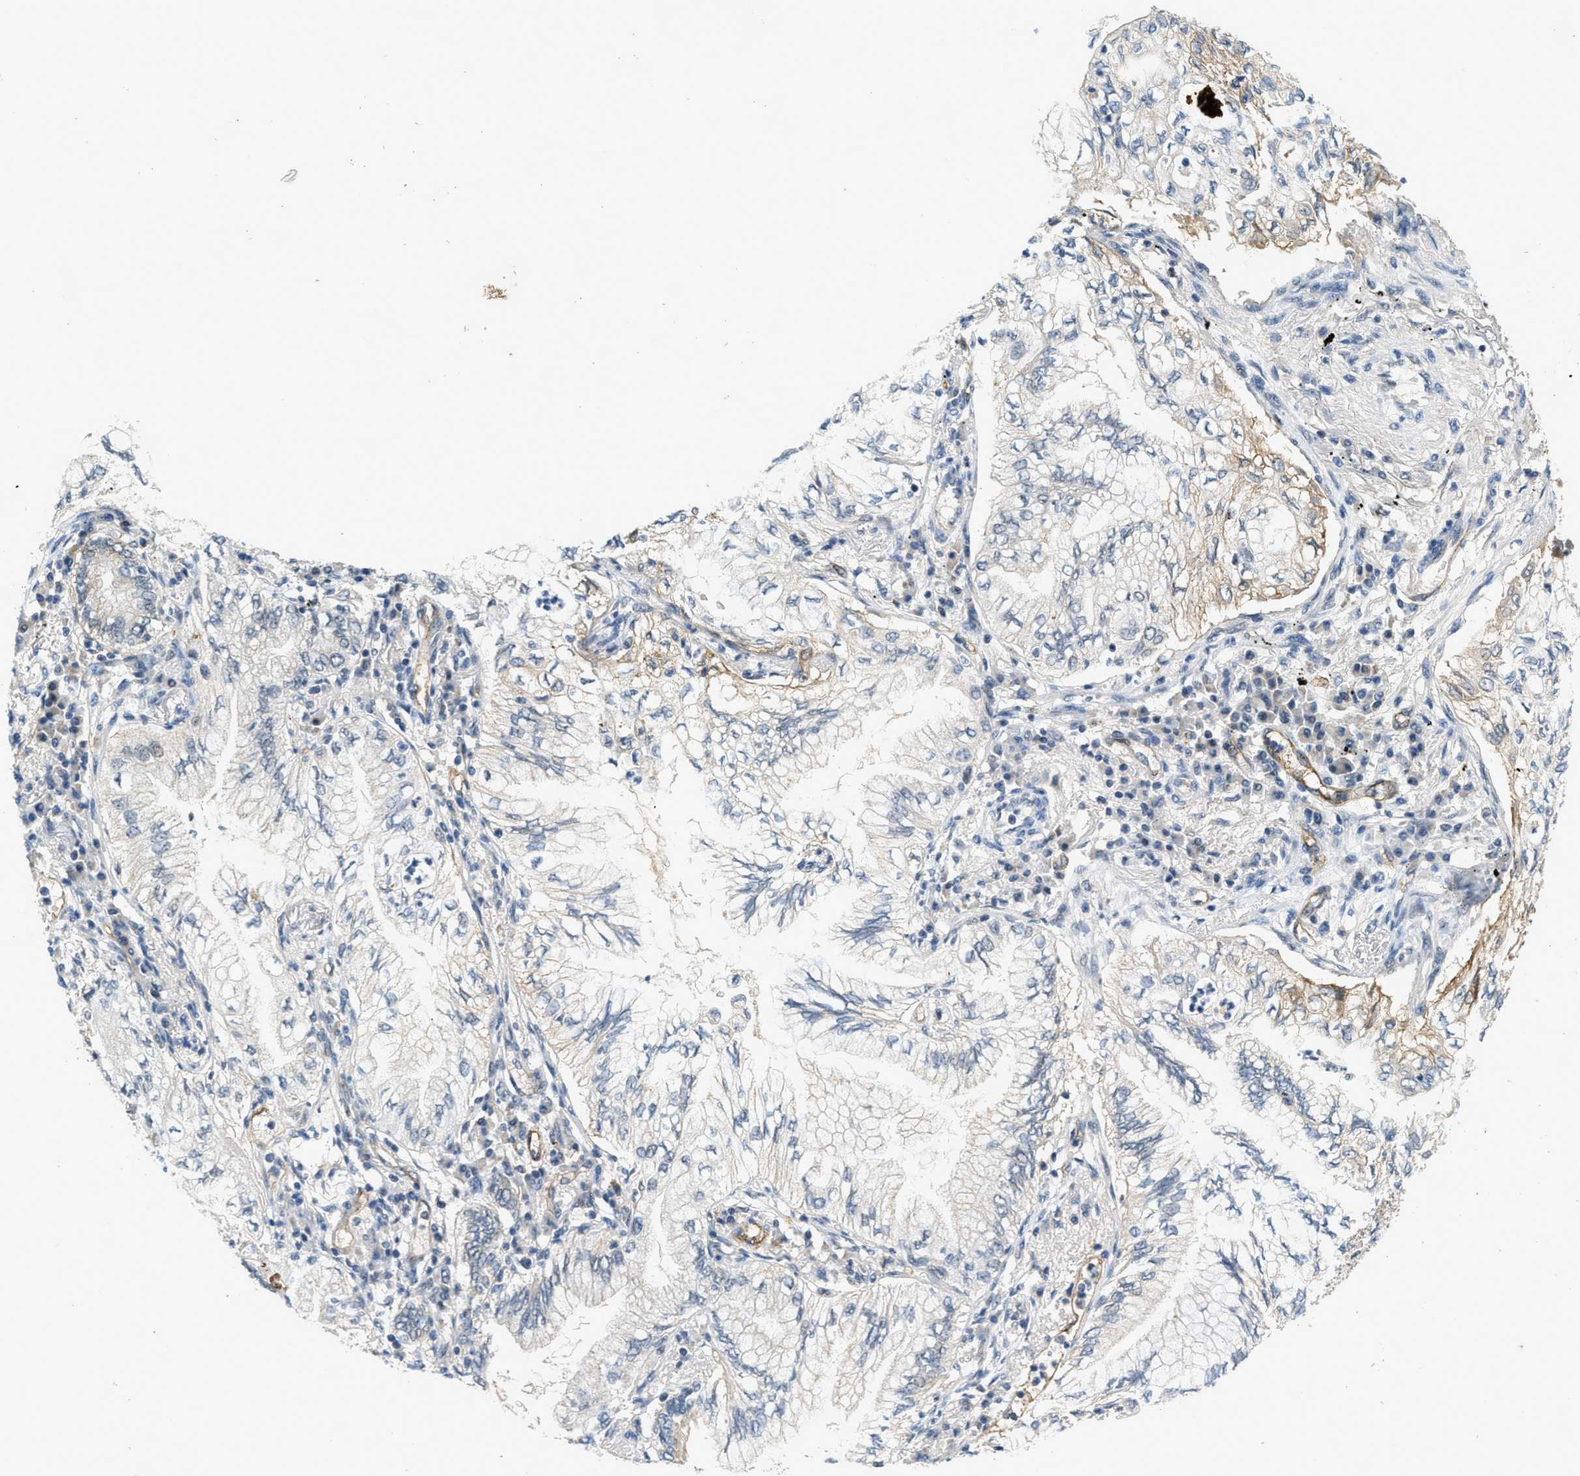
{"staining": {"intensity": "negative", "quantity": "none", "location": "none"}, "tissue": "lung cancer", "cell_type": "Tumor cells", "image_type": "cancer", "snomed": [{"axis": "morphology", "description": "Normal tissue, NOS"}, {"axis": "morphology", "description": "Adenocarcinoma, NOS"}, {"axis": "topography", "description": "Bronchus"}, {"axis": "topography", "description": "Lung"}], "caption": "This is a histopathology image of immunohistochemistry staining of lung cancer (adenocarcinoma), which shows no positivity in tumor cells.", "gene": "SLCO2A1", "patient": {"sex": "female", "age": 70}}